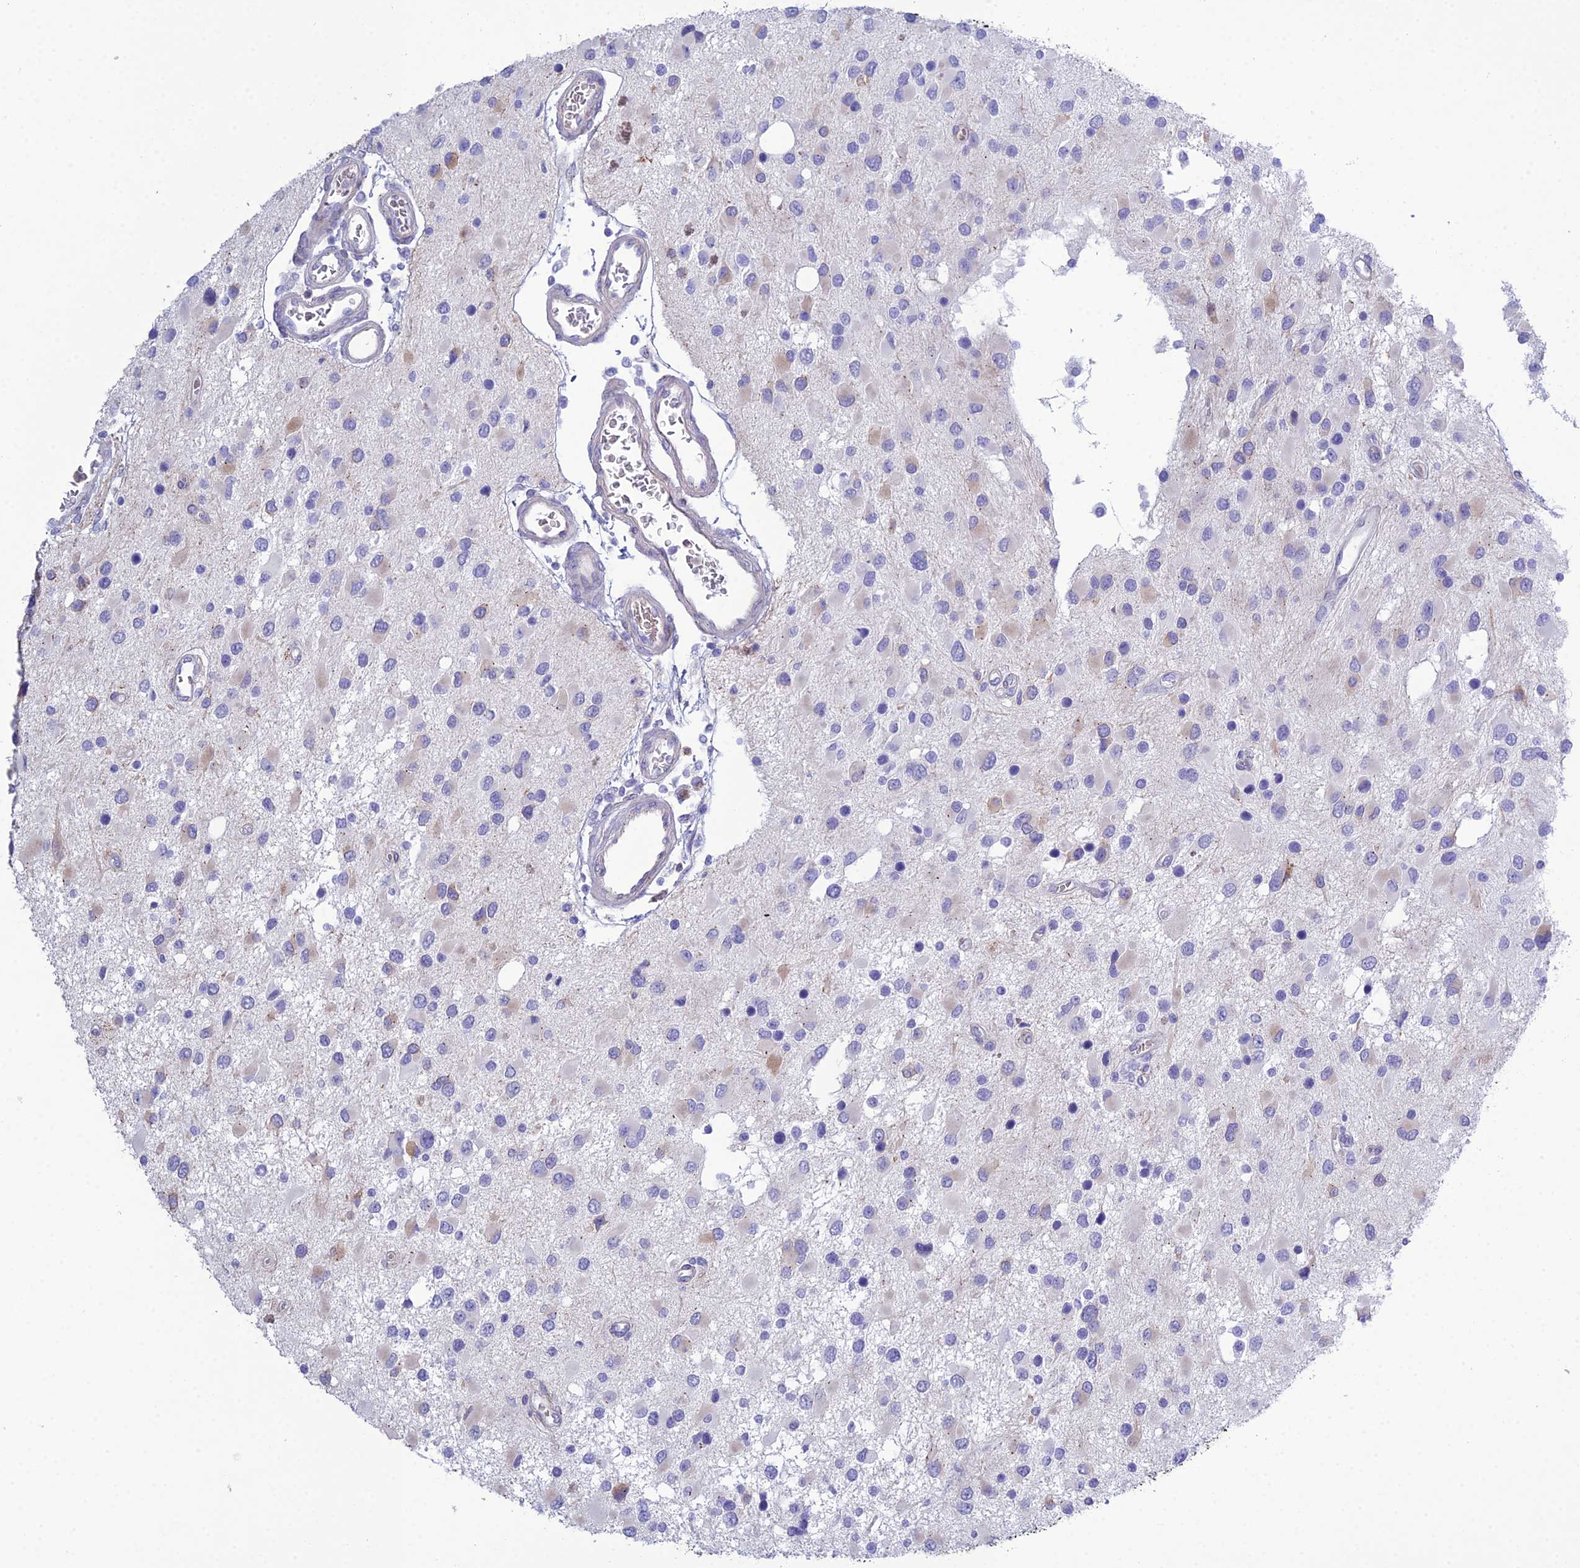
{"staining": {"intensity": "negative", "quantity": "none", "location": "none"}, "tissue": "glioma", "cell_type": "Tumor cells", "image_type": "cancer", "snomed": [{"axis": "morphology", "description": "Glioma, malignant, High grade"}, {"axis": "topography", "description": "Brain"}], "caption": "Immunohistochemistry (IHC) image of human glioma stained for a protein (brown), which displays no positivity in tumor cells. (DAB immunohistochemistry (IHC) visualized using brightfield microscopy, high magnification).", "gene": "OR1Q1", "patient": {"sex": "male", "age": 53}}